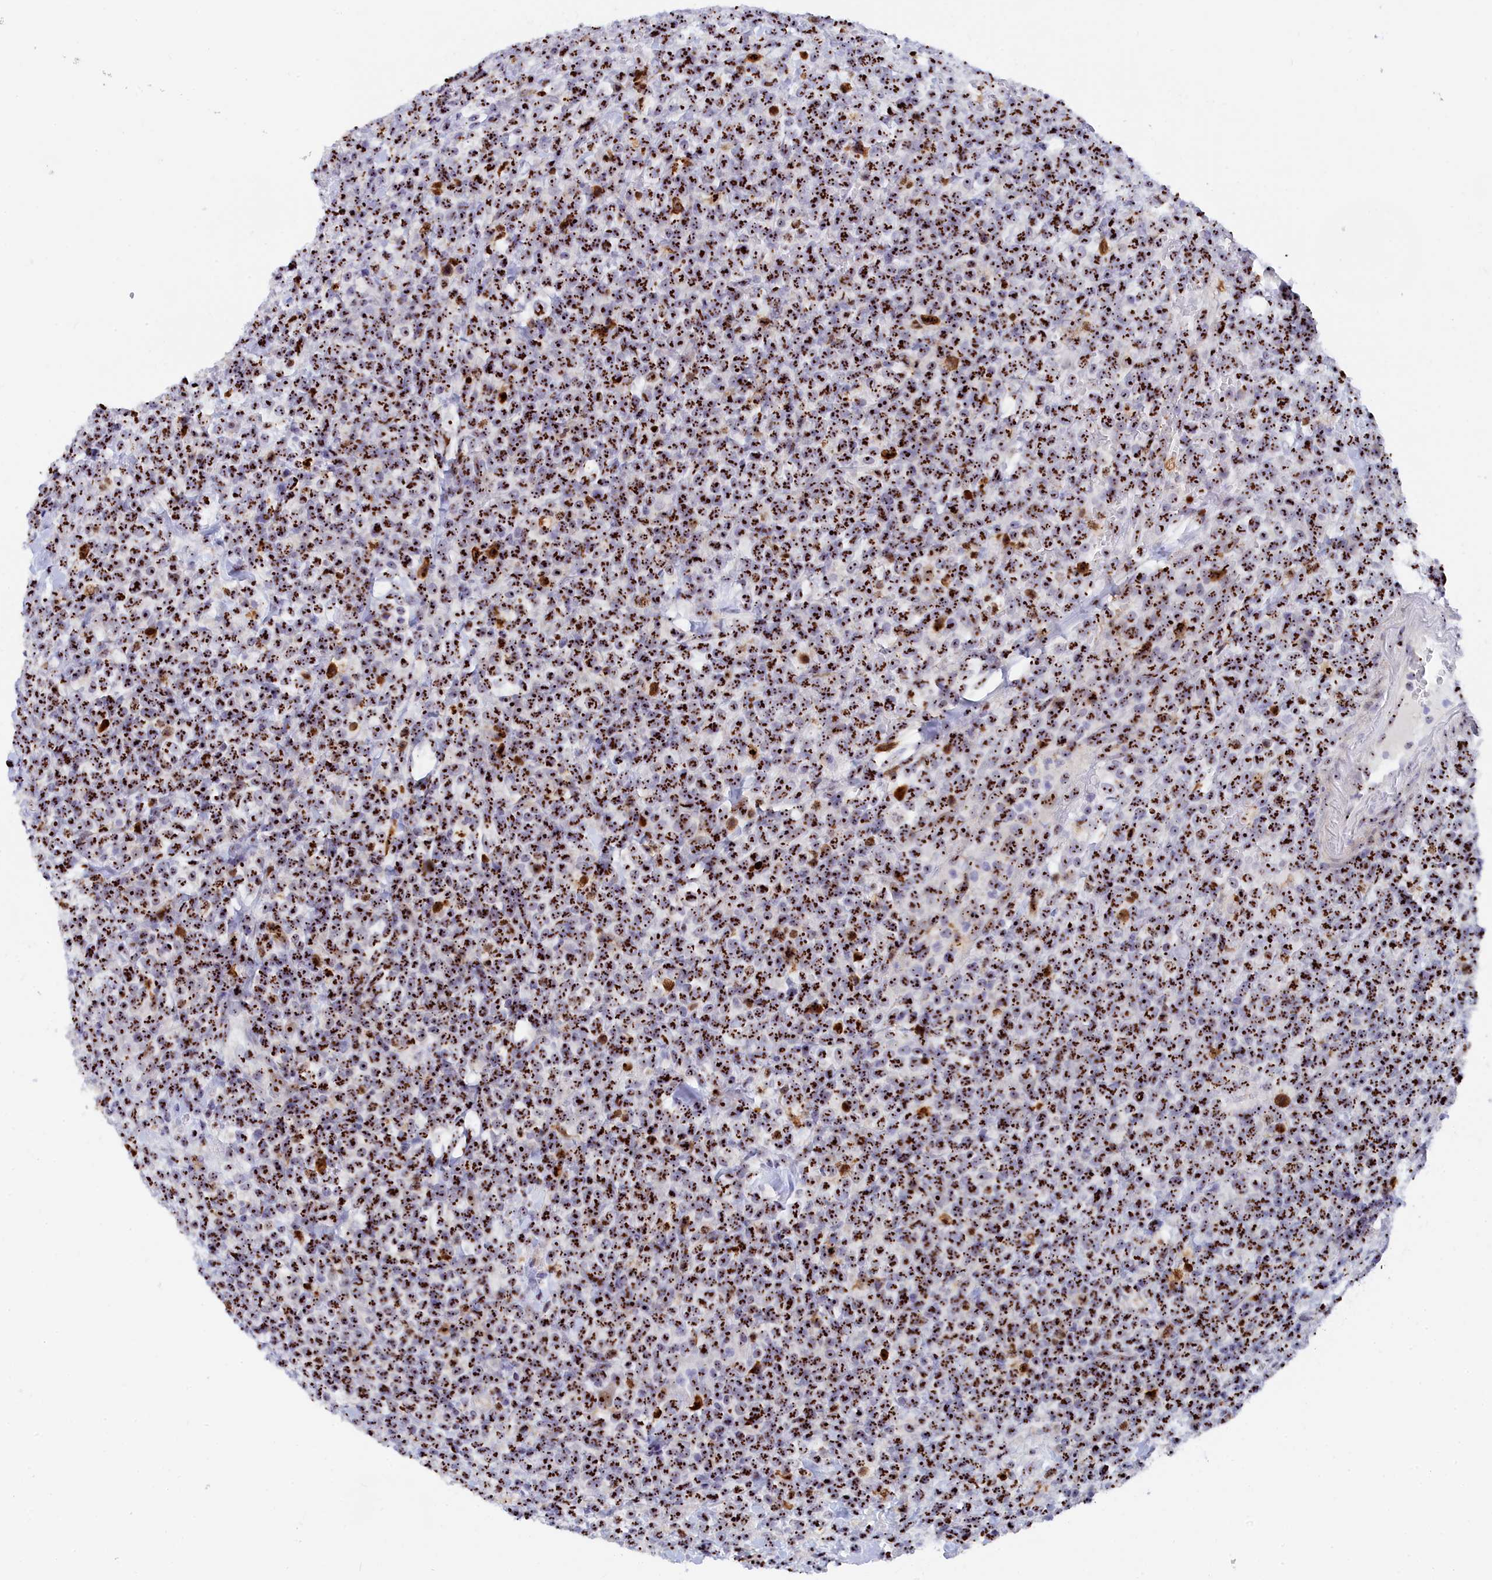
{"staining": {"intensity": "strong", "quantity": ">75%", "location": "nuclear"}, "tissue": "lymphoma", "cell_type": "Tumor cells", "image_type": "cancer", "snomed": [{"axis": "morphology", "description": "Malignant lymphoma, non-Hodgkin's type, High grade"}, {"axis": "topography", "description": "Colon"}], "caption": "Brown immunohistochemical staining in malignant lymphoma, non-Hodgkin's type (high-grade) exhibits strong nuclear positivity in approximately >75% of tumor cells. (DAB IHC, brown staining for protein, blue staining for nuclei).", "gene": "RSL1D1", "patient": {"sex": "female", "age": 53}}